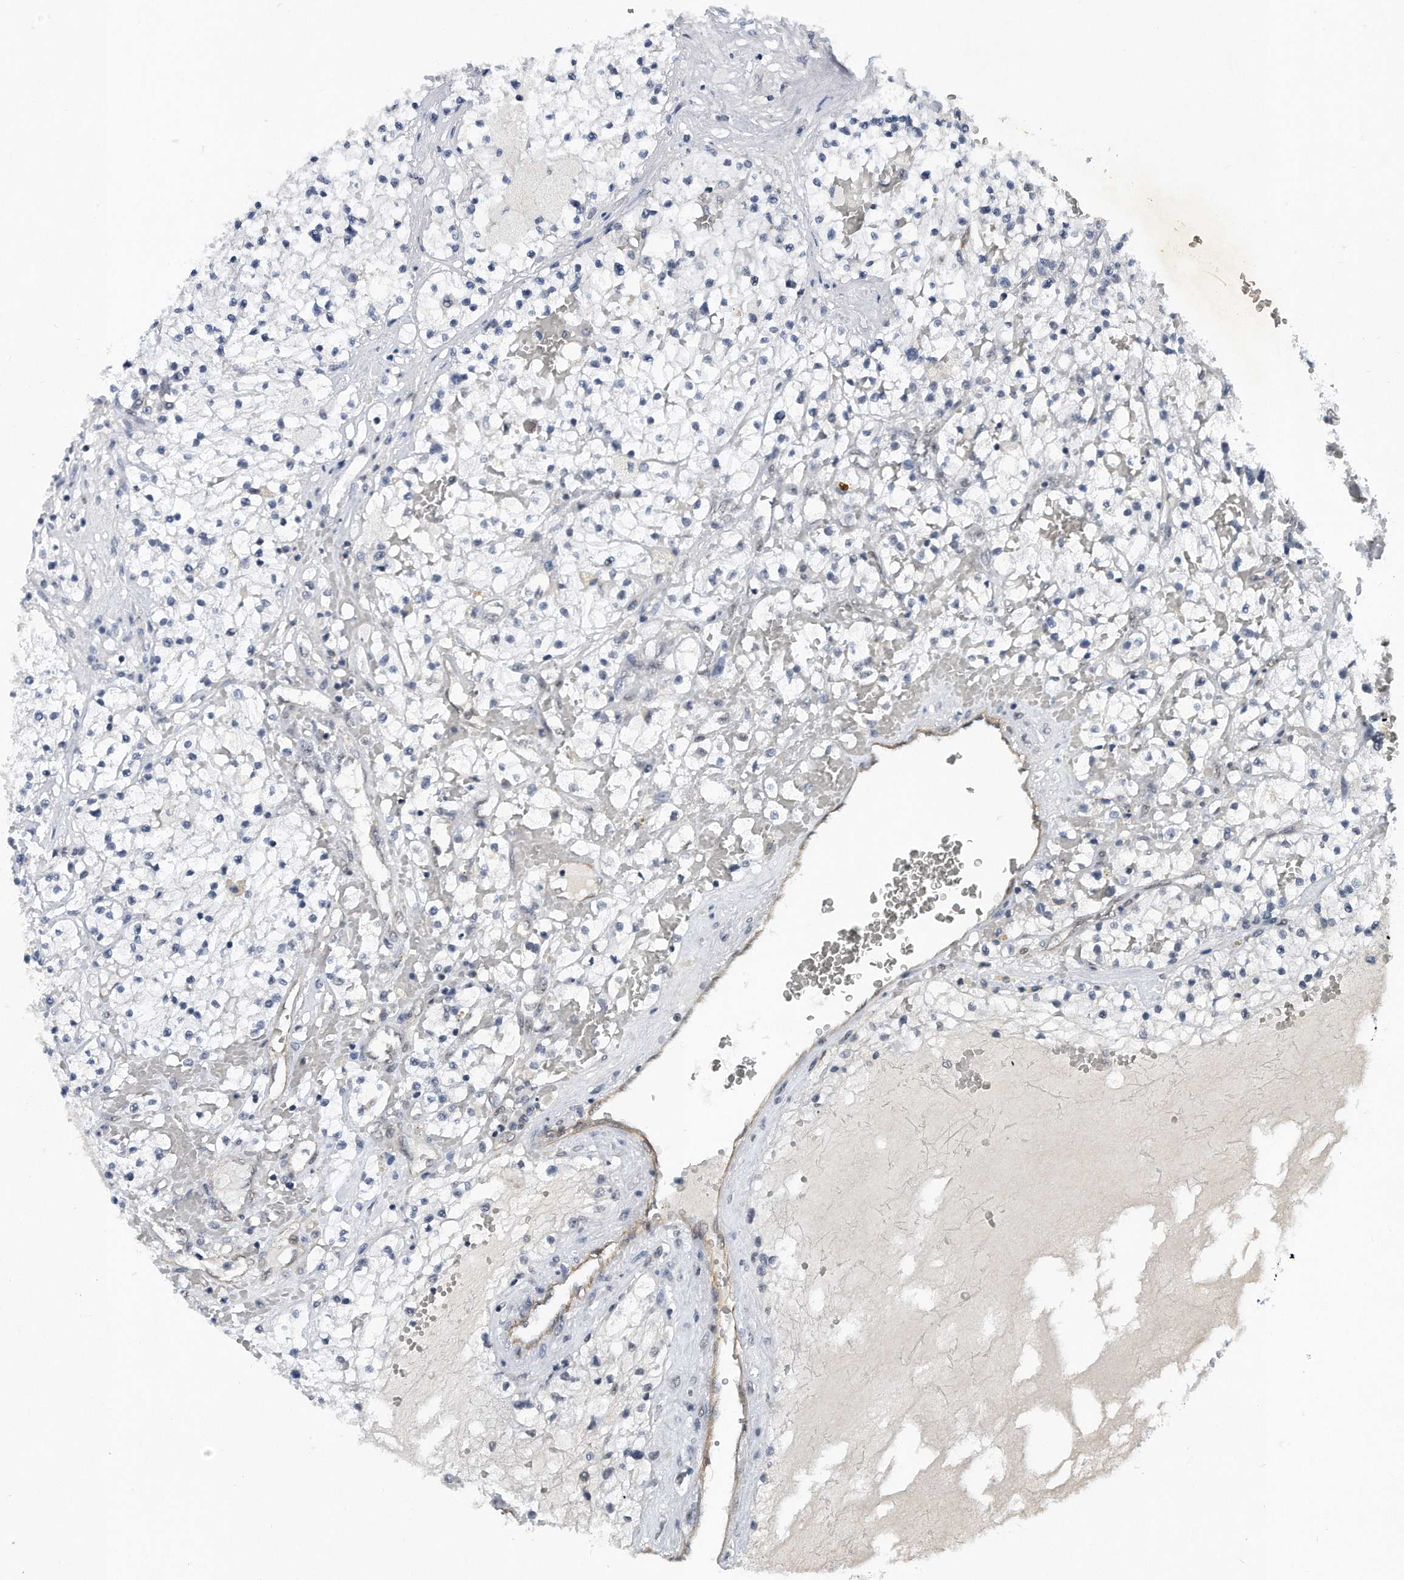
{"staining": {"intensity": "negative", "quantity": "none", "location": "none"}, "tissue": "renal cancer", "cell_type": "Tumor cells", "image_type": "cancer", "snomed": [{"axis": "morphology", "description": "Normal tissue, NOS"}, {"axis": "morphology", "description": "Adenocarcinoma, NOS"}, {"axis": "topography", "description": "Kidney"}], "caption": "Renal cancer (adenocarcinoma) stained for a protein using IHC displays no expression tumor cells.", "gene": "TP53INP1", "patient": {"sex": "male", "age": 68}}